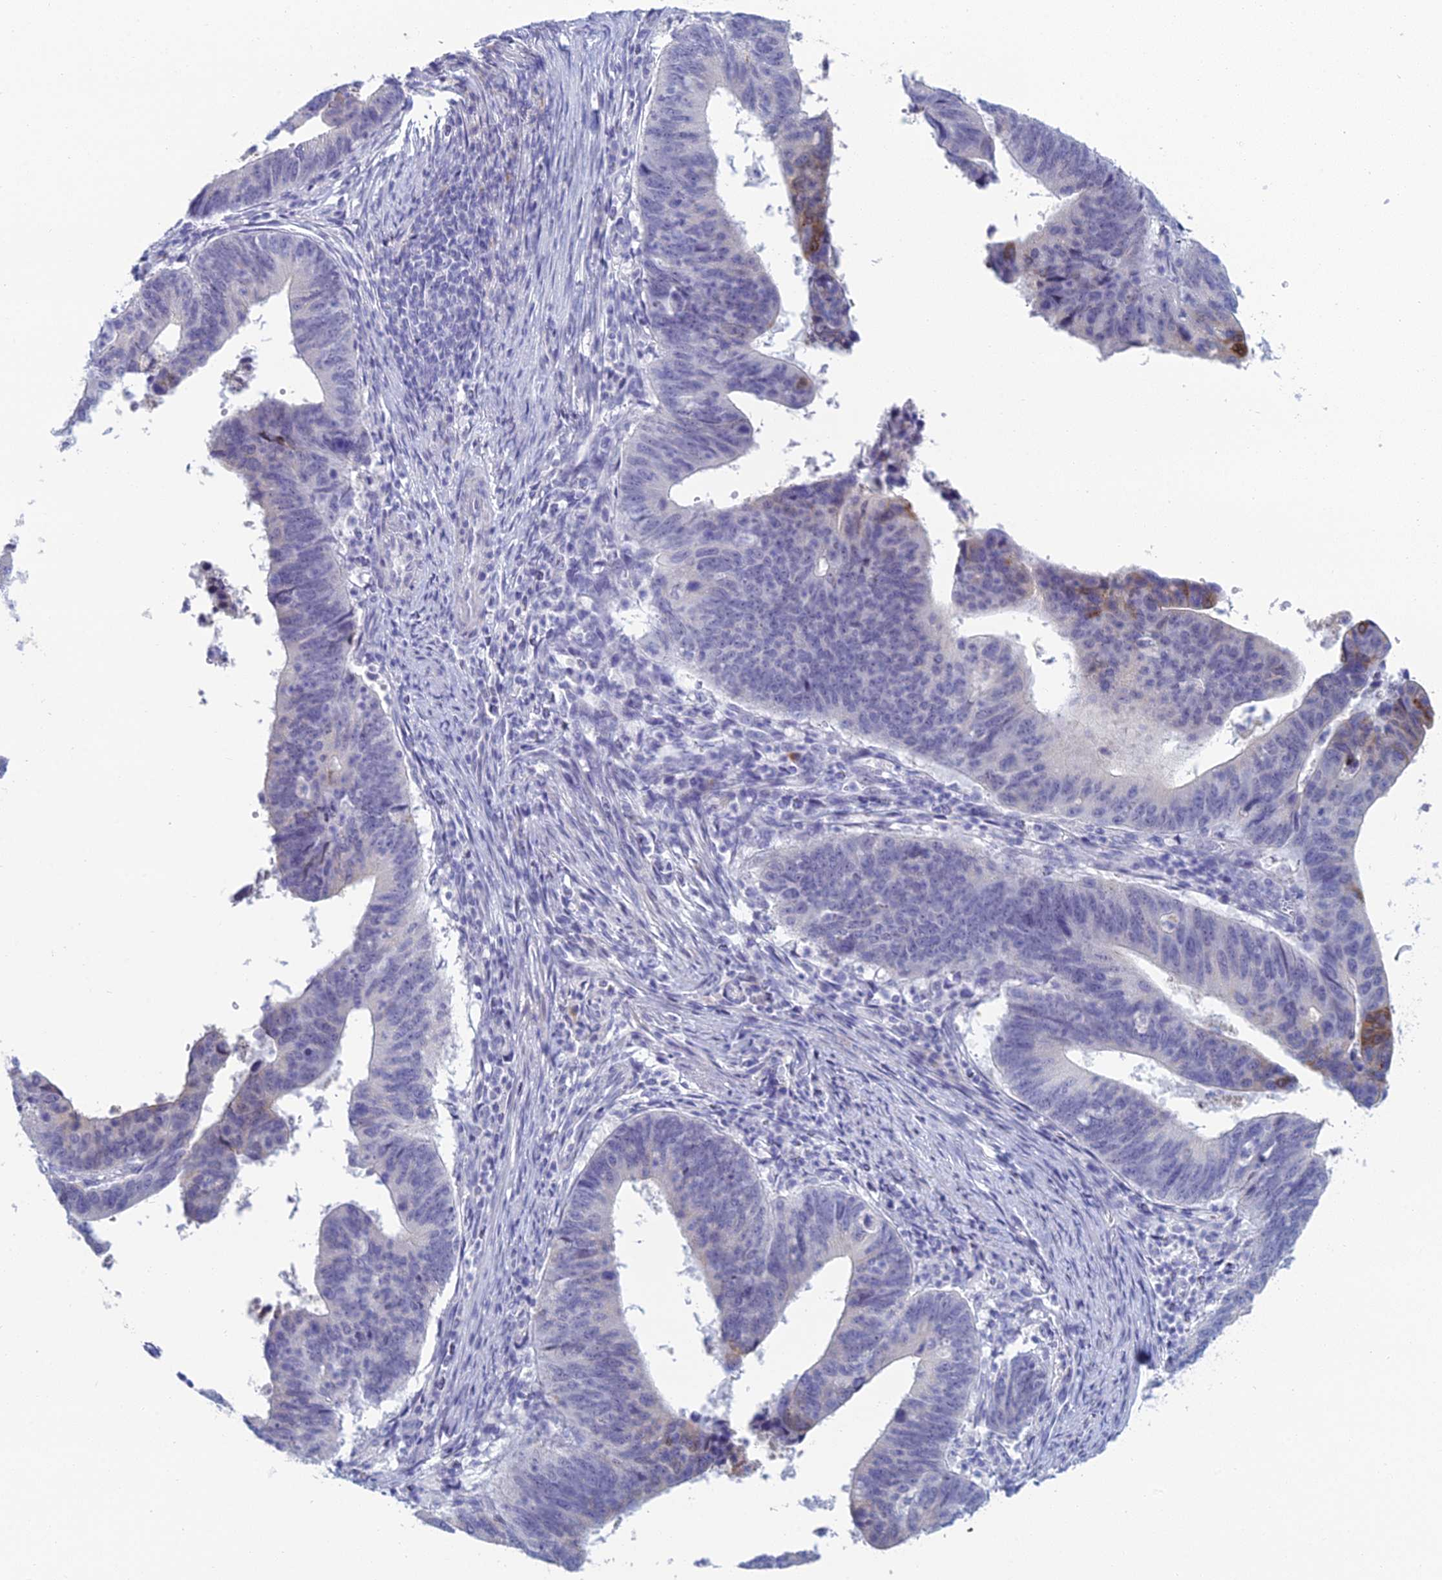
{"staining": {"intensity": "negative", "quantity": "none", "location": "none"}, "tissue": "stomach cancer", "cell_type": "Tumor cells", "image_type": "cancer", "snomed": [{"axis": "morphology", "description": "Adenocarcinoma, NOS"}, {"axis": "topography", "description": "Stomach"}], "caption": "Tumor cells show no significant staining in stomach cancer (adenocarcinoma).", "gene": "MUC13", "patient": {"sex": "male", "age": 59}}